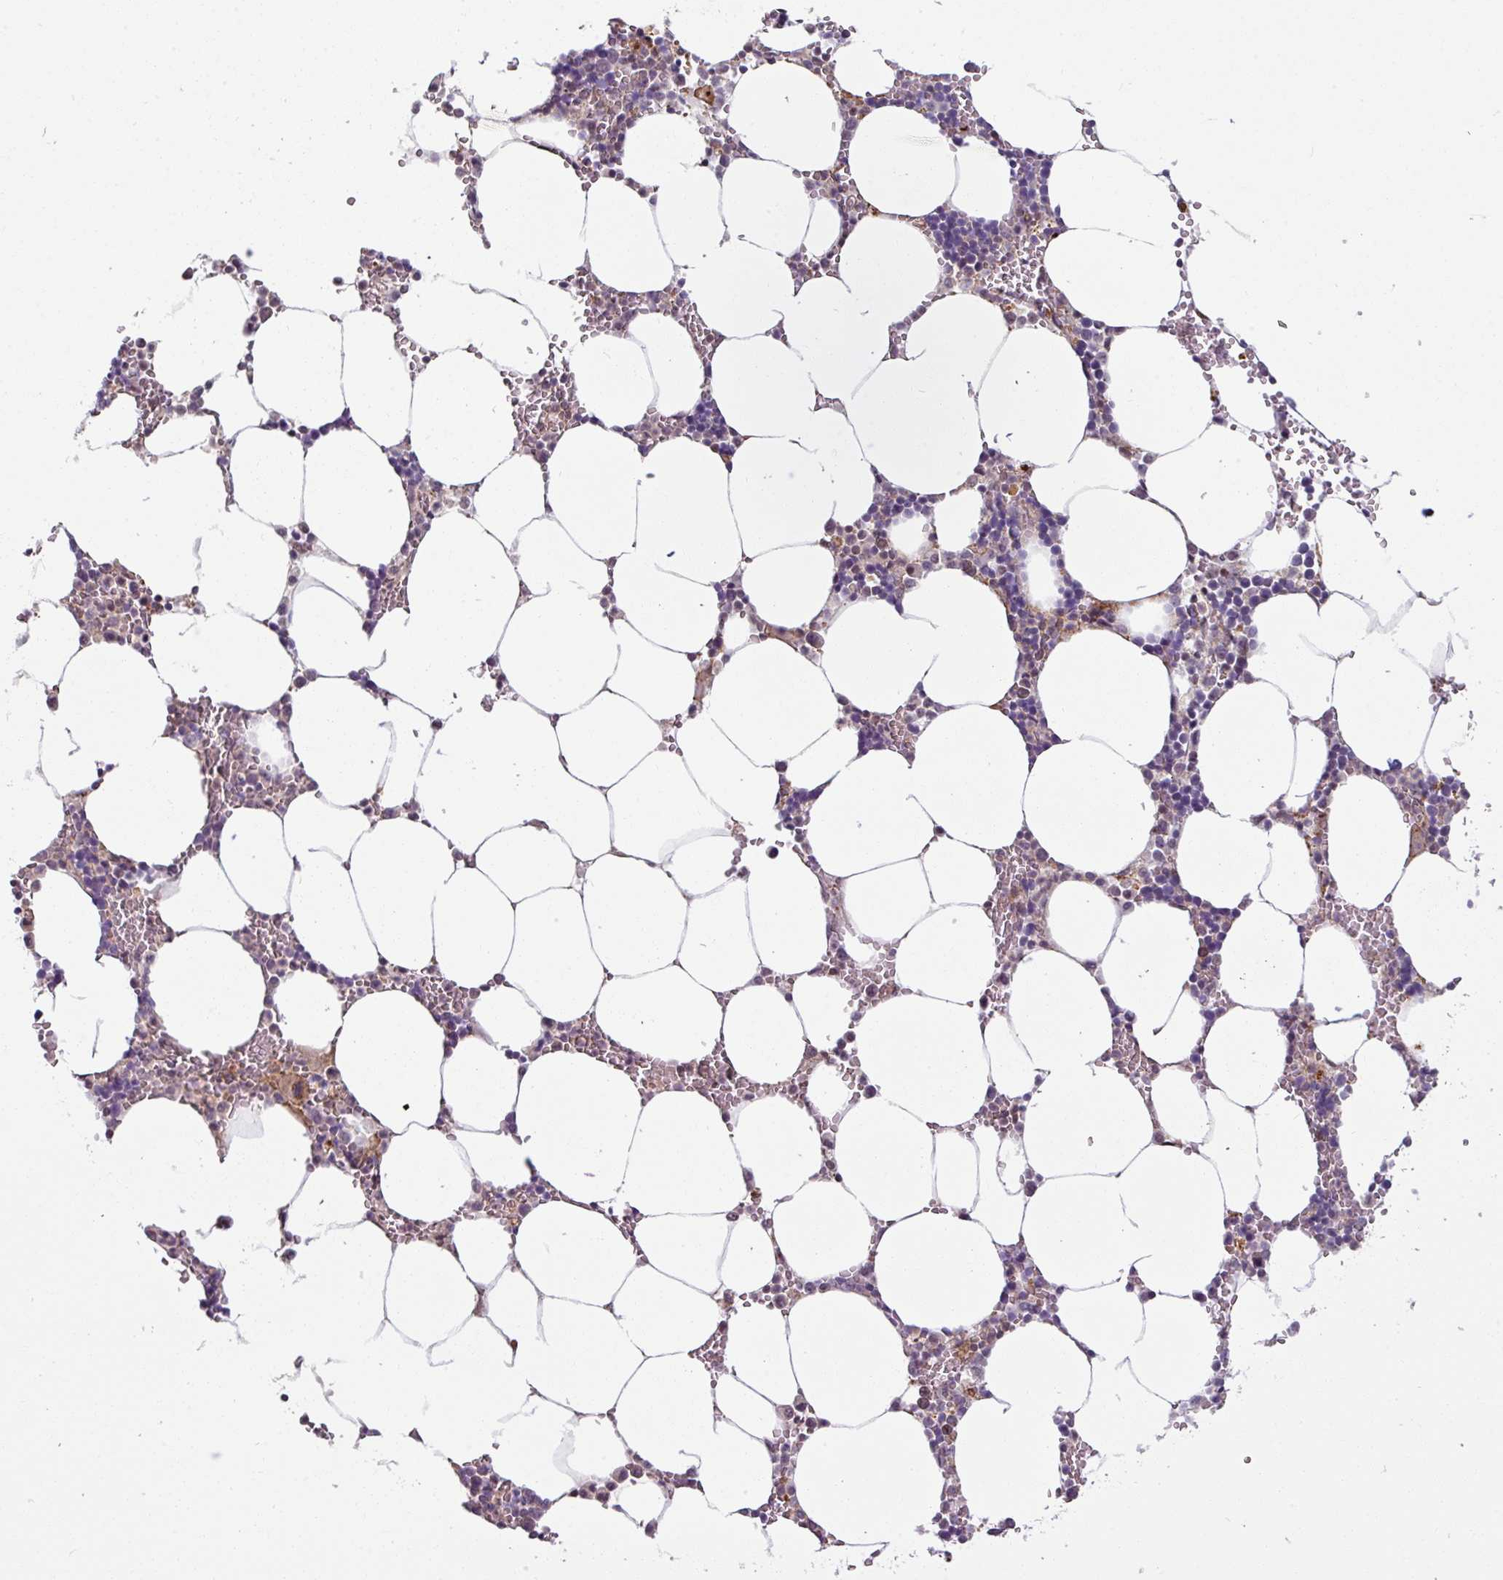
{"staining": {"intensity": "weak", "quantity": "<25%", "location": "cytoplasmic/membranous"}, "tissue": "bone marrow", "cell_type": "Hematopoietic cells", "image_type": "normal", "snomed": [{"axis": "morphology", "description": "Normal tissue, NOS"}, {"axis": "topography", "description": "Bone marrow"}], "caption": "DAB immunohistochemical staining of unremarkable human bone marrow demonstrates no significant staining in hematopoietic cells. (Immunohistochemistry, brightfield microscopy, high magnification).", "gene": "TUSC3", "patient": {"sex": "male", "age": 70}}